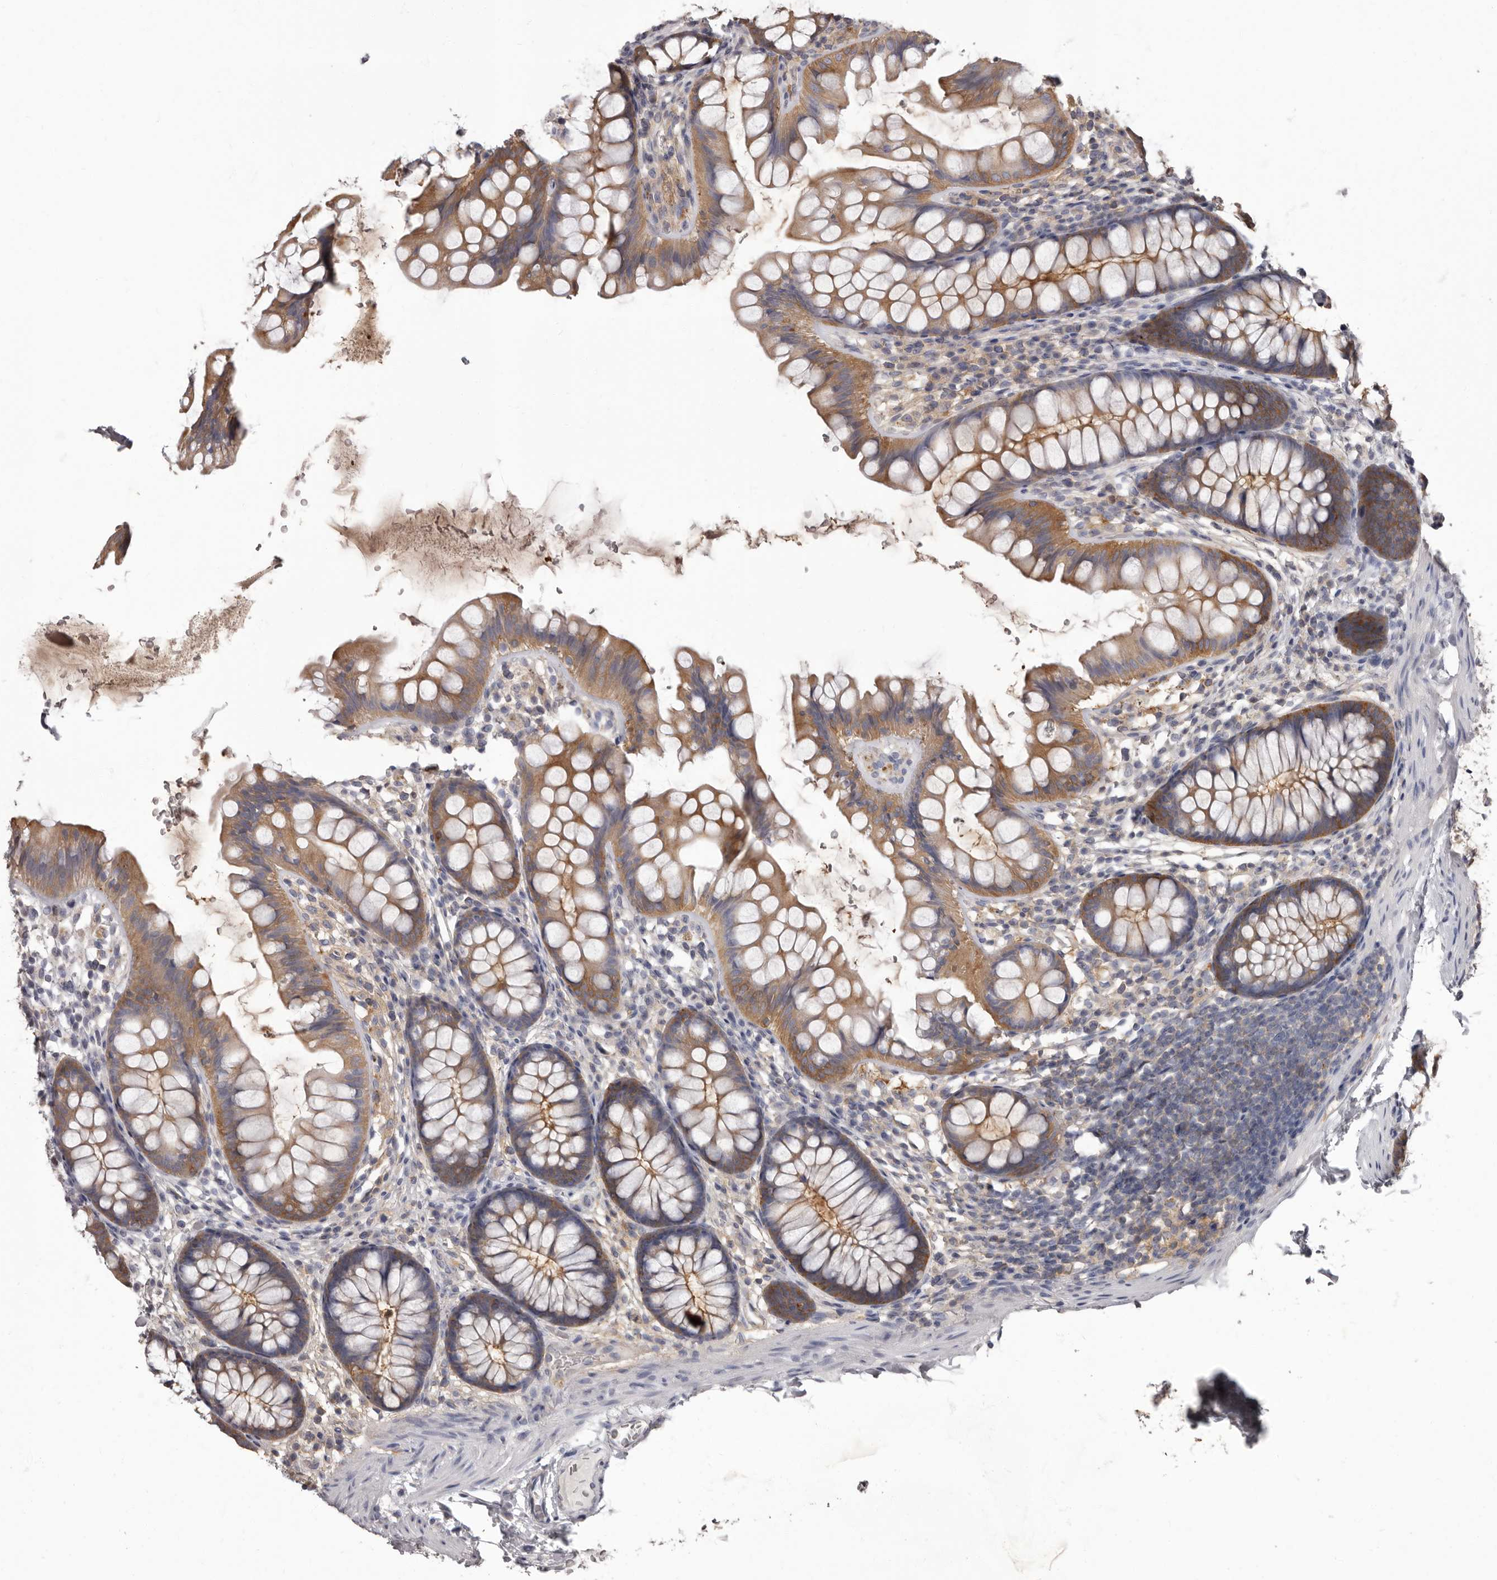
{"staining": {"intensity": "negative", "quantity": "none", "location": "none"}, "tissue": "colon", "cell_type": "Endothelial cells", "image_type": "normal", "snomed": [{"axis": "morphology", "description": "Normal tissue, NOS"}, {"axis": "topography", "description": "Colon"}], "caption": "Photomicrograph shows no significant protein expression in endothelial cells of normal colon.", "gene": "APEH", "patient": {"sex": "female", "age": 62}}